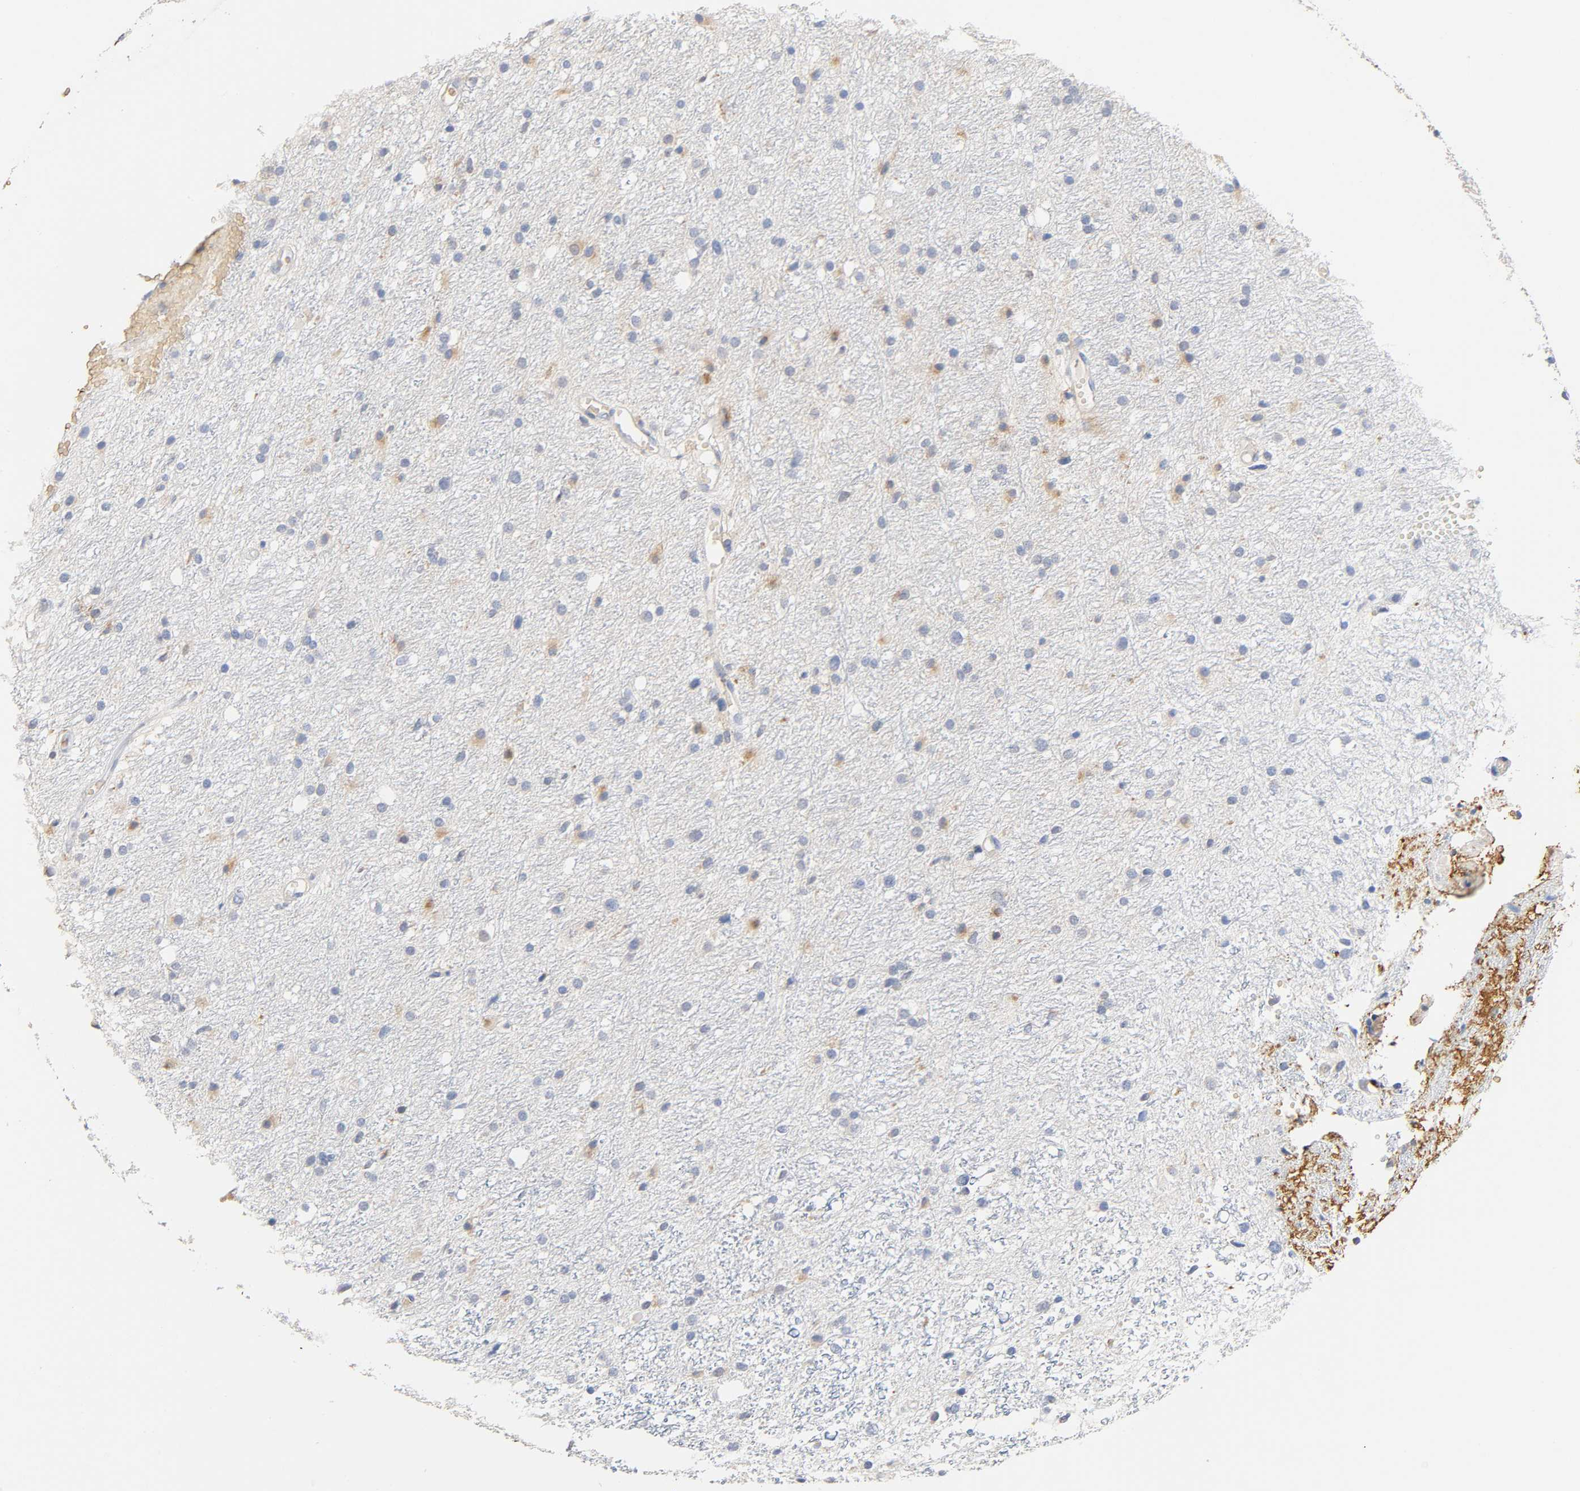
{"staining": {"intensity": "weak", "quantity": "<25%", "location": "cytoplasmic/membranous"}, "tissue": "glioma", "cell_type": "Tumor cells", "image_type": "cancer", "snomed": [{"axis": "morphology", "description": "Glioma, malignant, High grade"}, {"axis": "topography", "description": "Brain"}], "caption": "Immunohistochemistry (IHC) of glioma displays no expression in tumor cells. (DAB (3,3'-diaminobenzidine) immunohistochemistry (IHC), high magnification).", "gene": "UCKL1", "patient": {"sex": "female", "age": 59}}